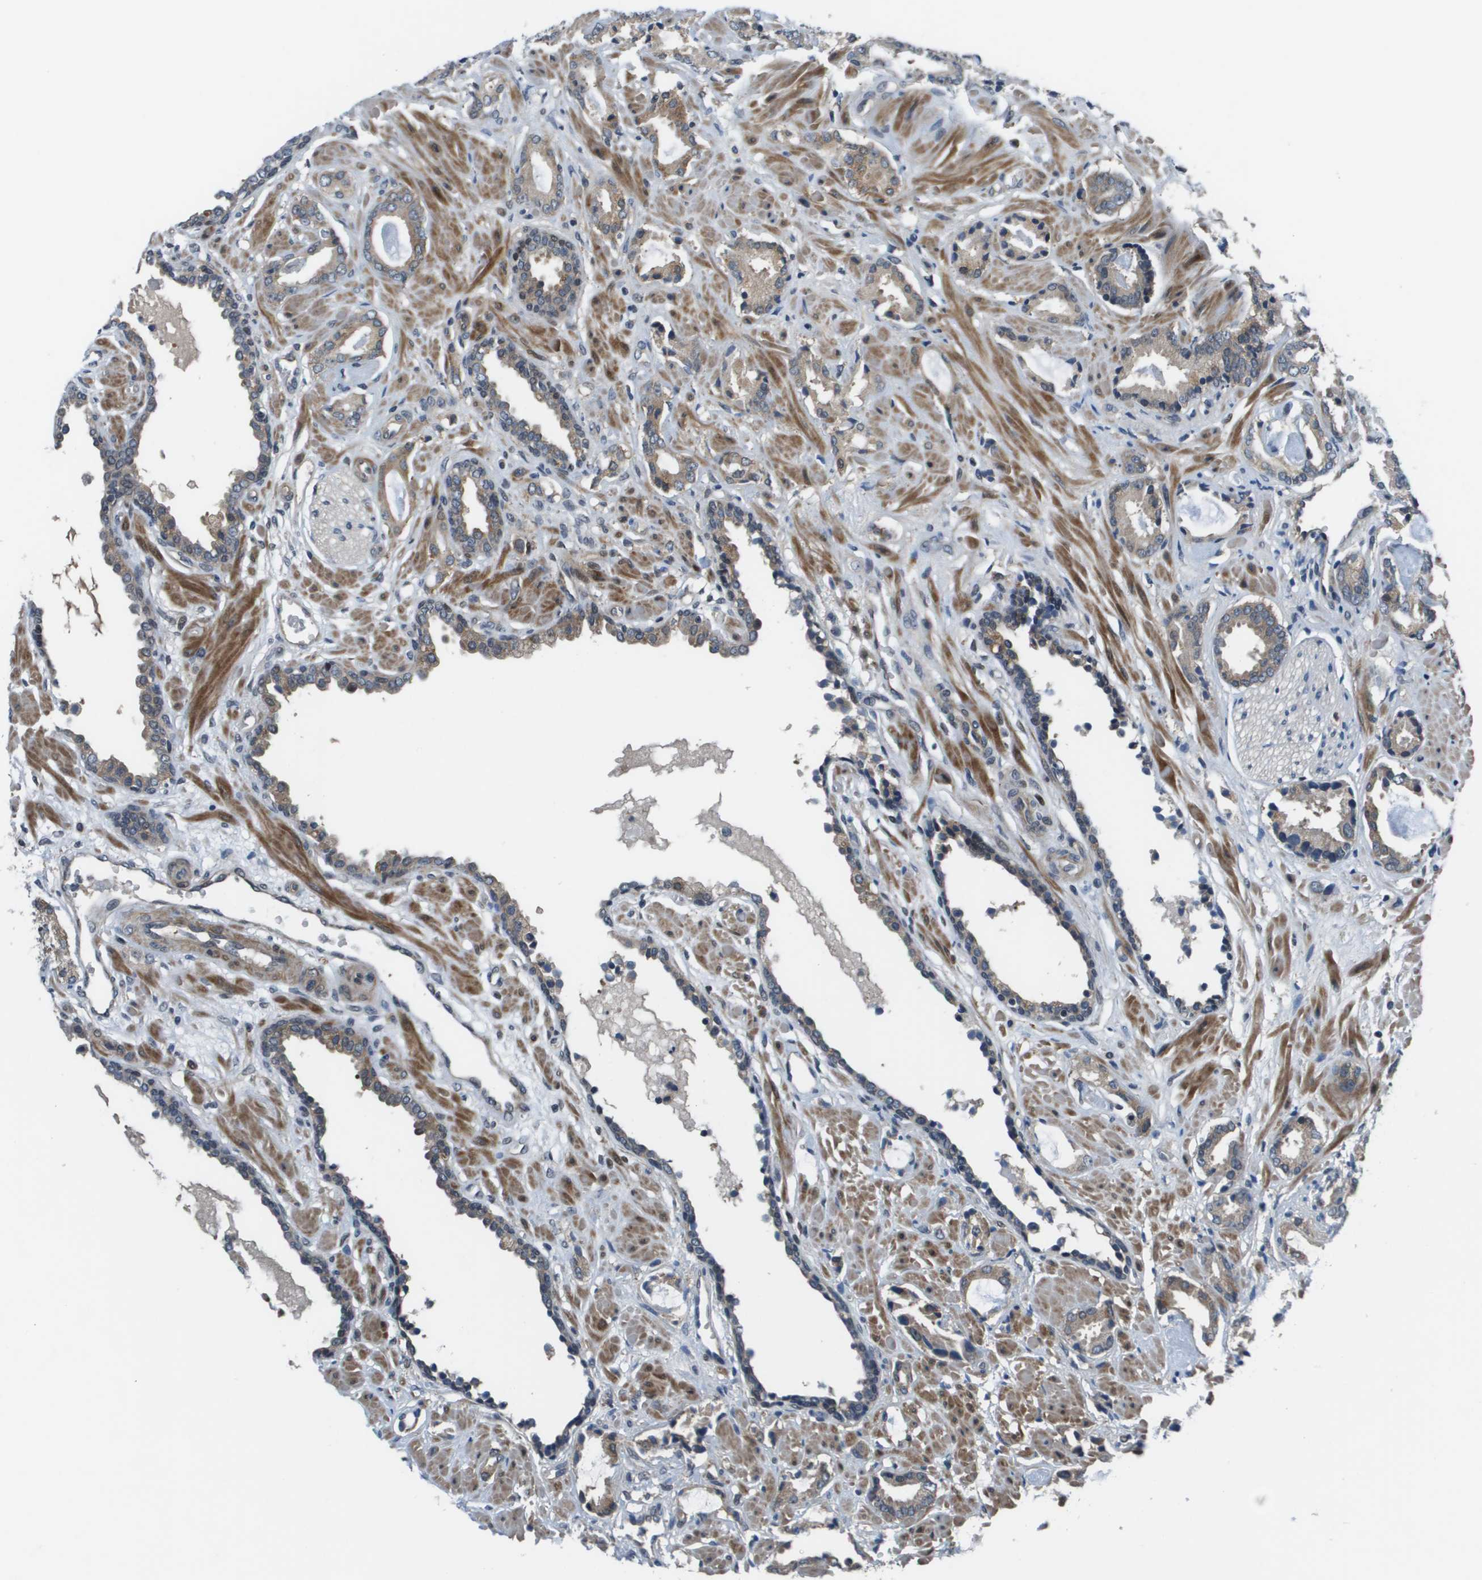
{"staining": {"intensity": "moderate", "quantity": "25%-75%", "location": "cytoplasmic/membranous"}, "tissue": "prostate cancer", "cell_type": "Tumor cells", "image_type": "cancer", "snomed": [{"axis": "morphology", "description": "Adenocarcinoma, Low grade"}, {"axis": "topography", "description": "Prostate"}], "caption": "Immunohistochemical staining of prostate cancer (adenocarcinoma (low-grade)) reveals medium levels of moderate cytoplasmic/membranous staining in about 25%-75% of tumor cells.", "gene": "ENPP5", "patient": {"sex": "male", "age": 53}}